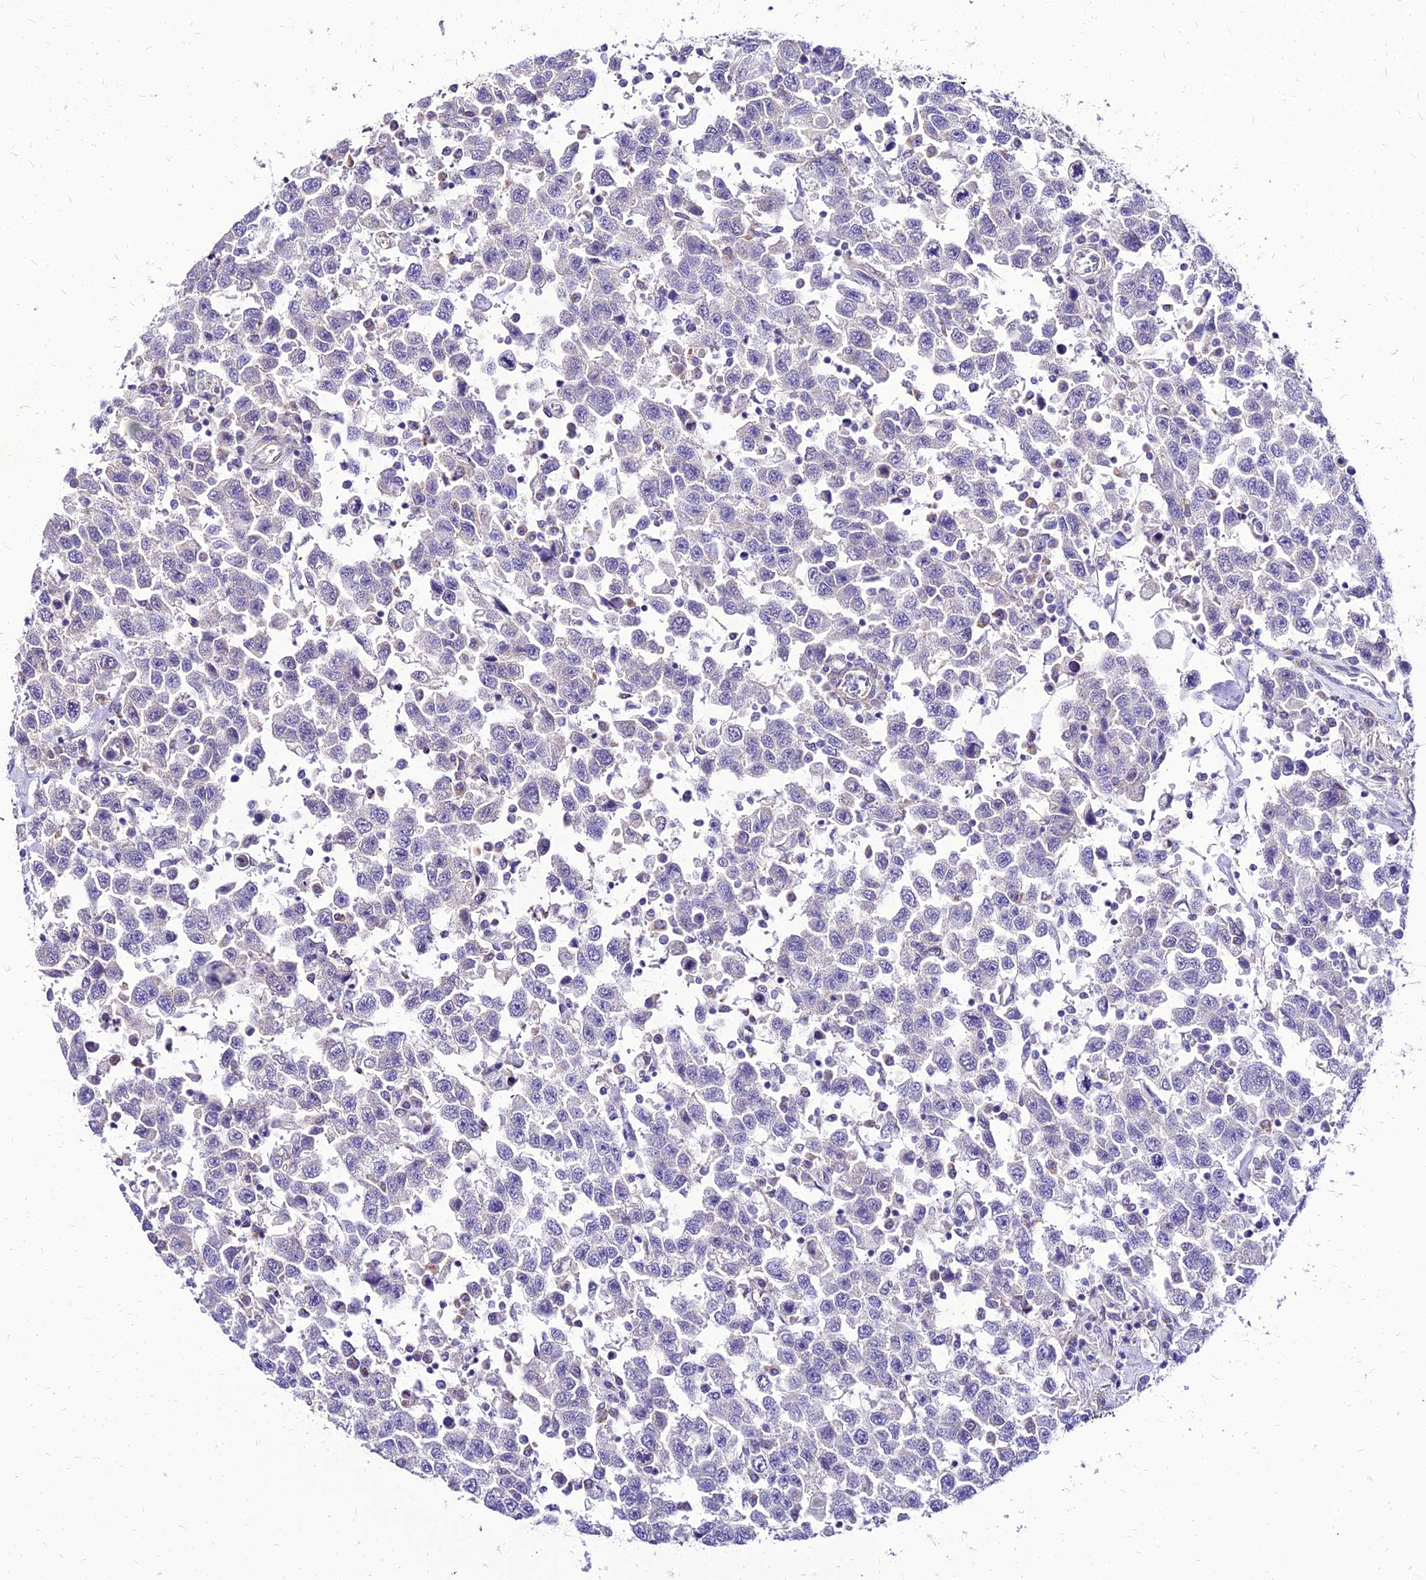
{"staining": {"intensity": "negative", "quantity": "none", "location": "none"}, "tissue": "testis cancer", "cell_type": "Tumor cells", "image_type": "cancer", "snomed": [{"axis": "morphology", "description": "Seminoma, NOS"}, {"axis": "topography", "description": "Testis"}], "caption": "IHC histopathology image of neoplastic tissue: human seminoma (testis) stained with DAB exhibits no significant protein expression in tumor cells.", "gene": "YEATS2", "patient": {"sex": "male", "age": 41}}